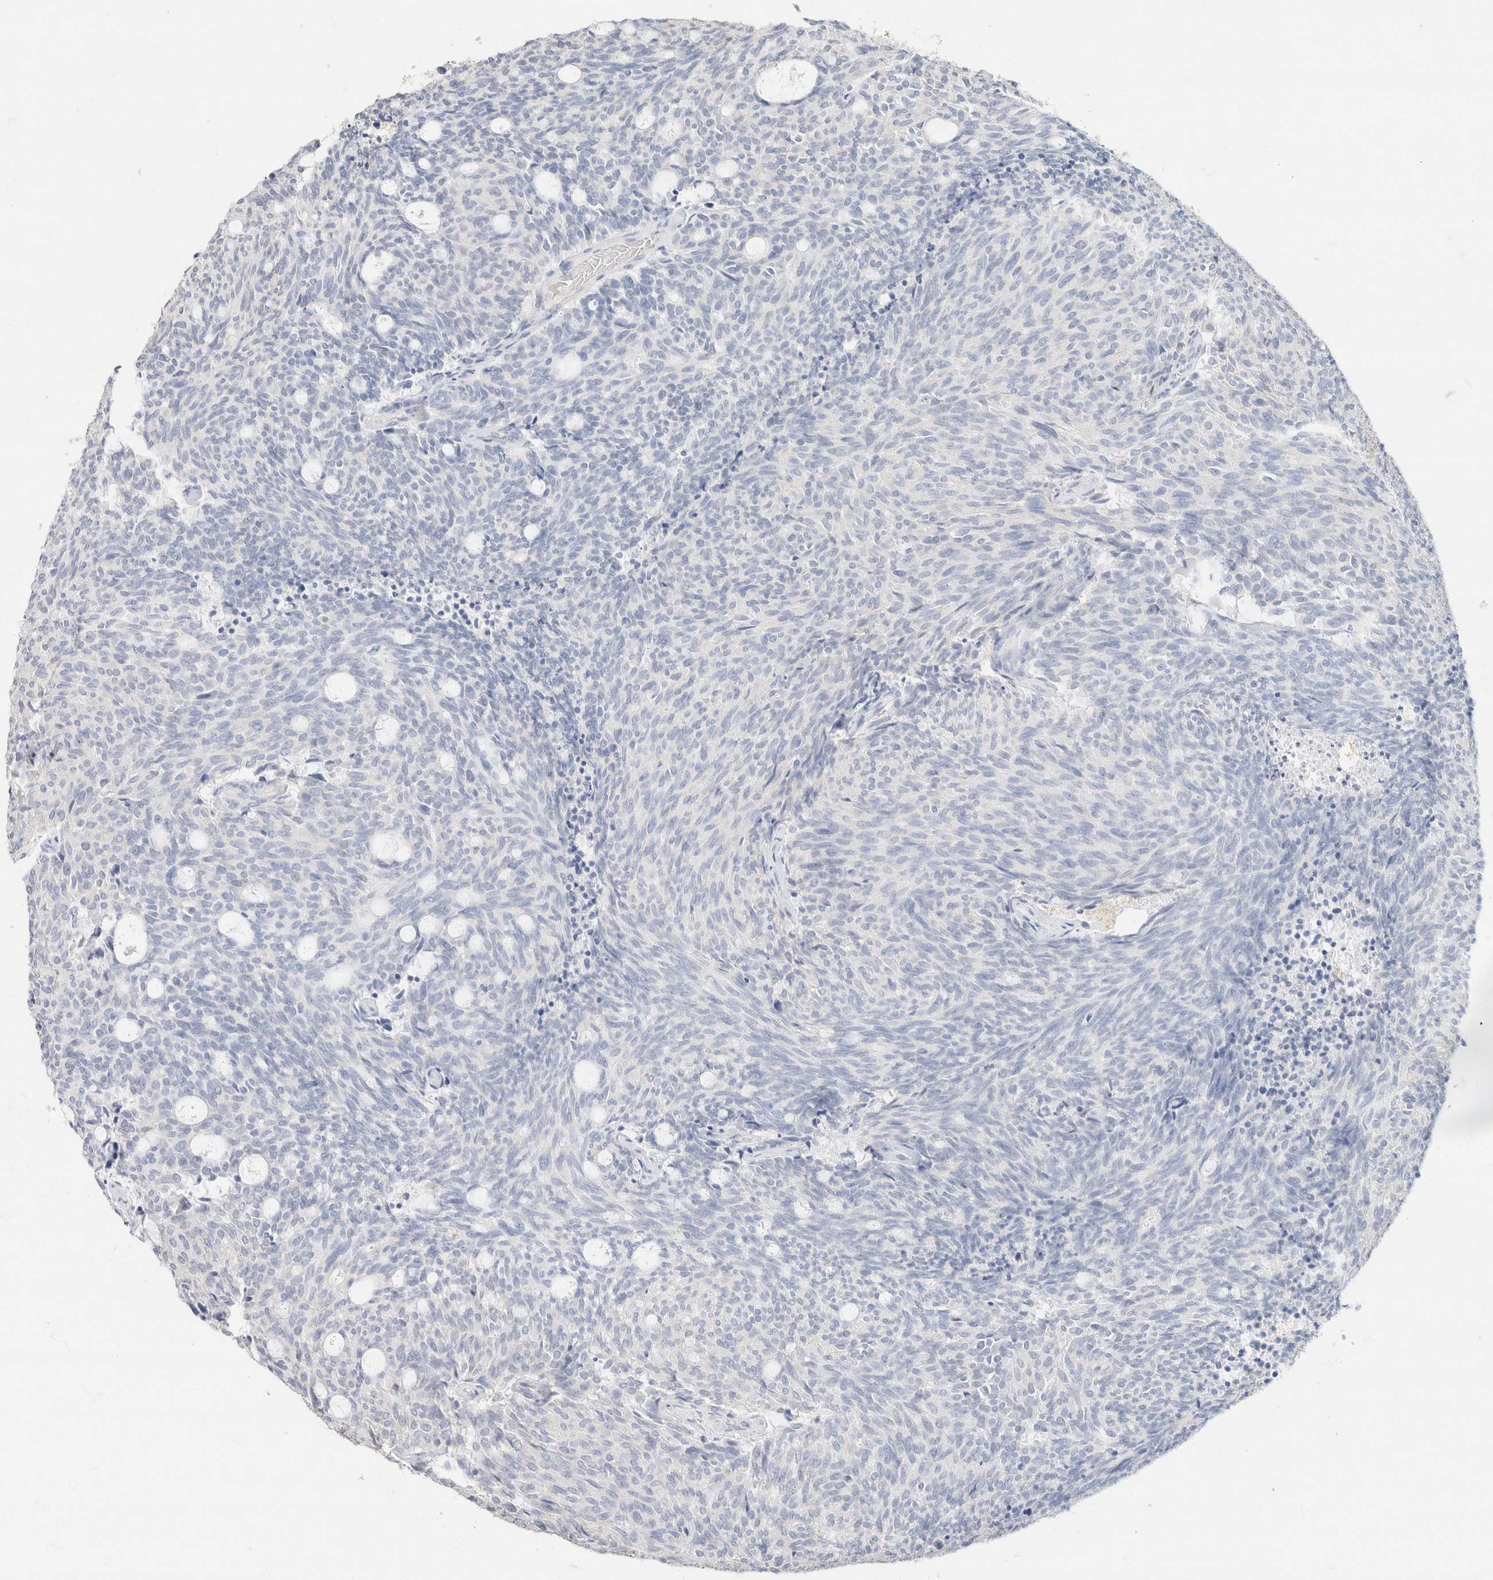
{"staining": {"intensity": "negative", "quantity": "none", "location": "none"}, "tissue": "carcinoid", "cell_type": "Tumor cells", "image_type": "cancer", "snomed": [{"axis": "morphology", "description": "Carcinoid, malignant, NOS"}, {"axis": "topography", "description": "Pancreas"}], "caption": "Immunohistochemistry of human carcinoid shows no expression in tumor cells.", "gene": "CA12", "patient": {"sex": "female", "age": 54}}